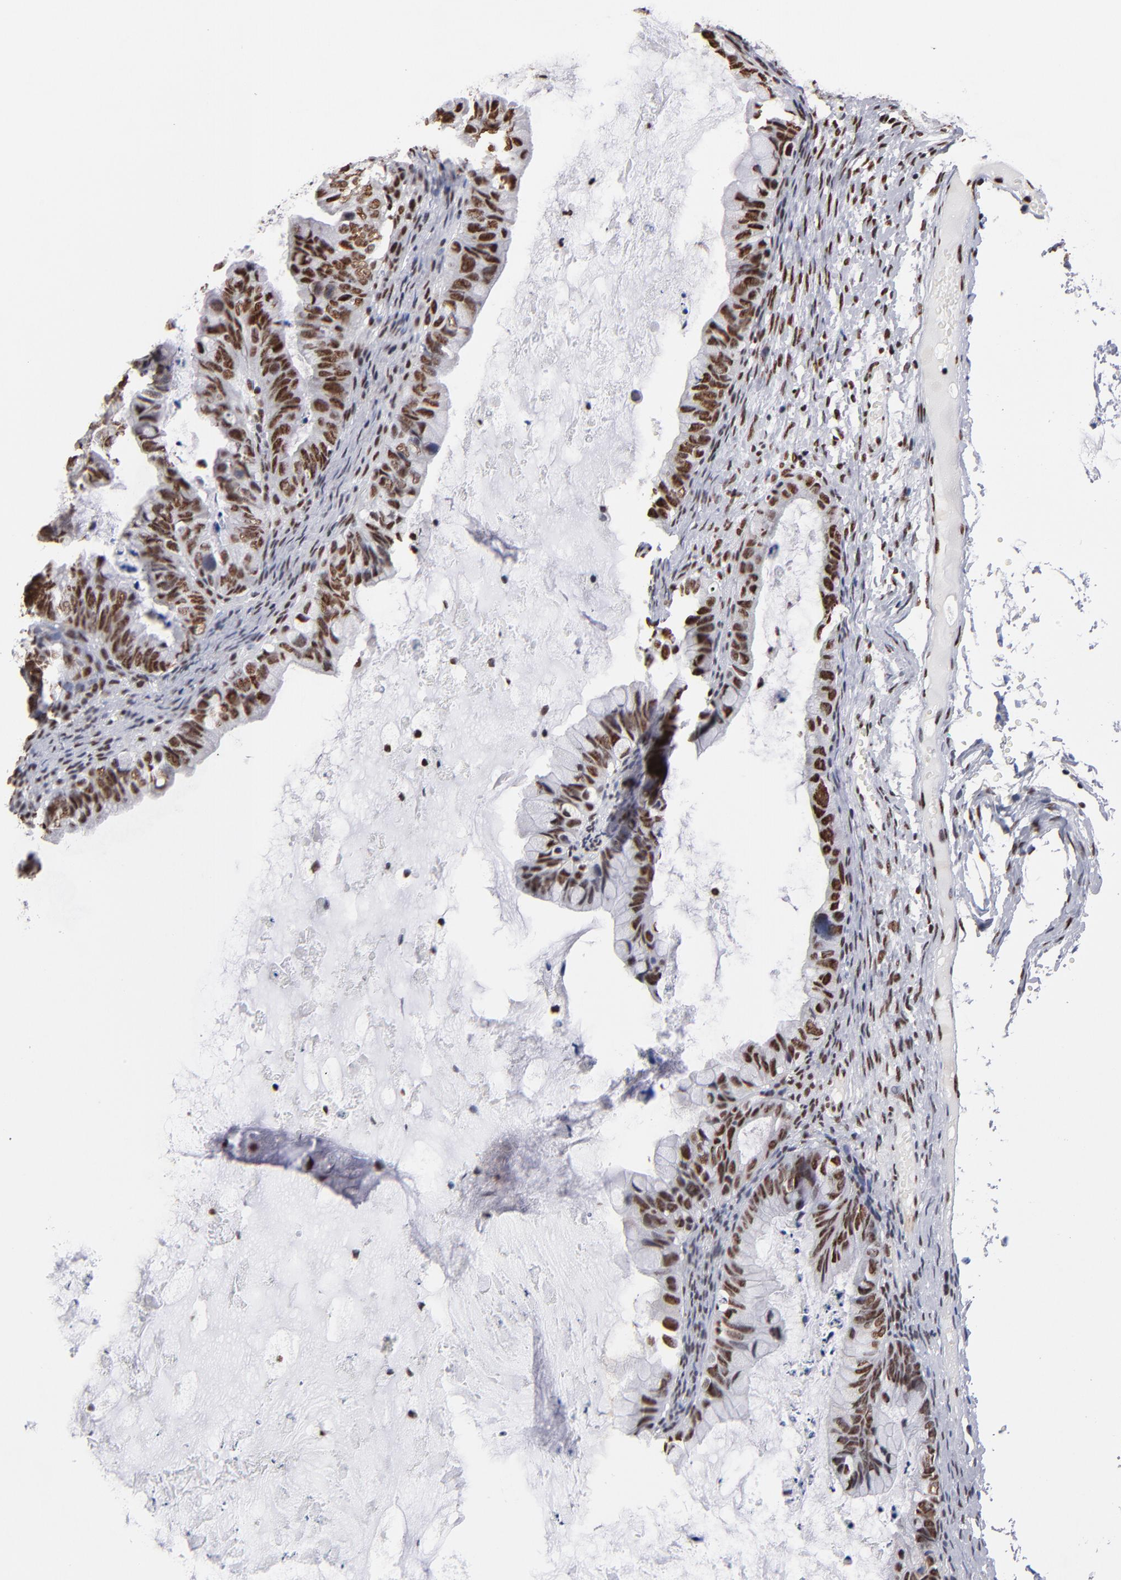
{"staining": {"intensity": "strong", "quantity": ">75%", "location": "cytoplasmic/membranous,nuclear"}, "tissue": "ovarian cancer", "cell_type": "Tumor cells", "image_type": "cancer", "snomed": [{"axis": "morphology", "description": "Cystadenocarcinoma, mucinous, NOS"}, {"axis": "topography", "description": "Ovary"}], "caption": "The micrograph displays a brown stain indicating the presence of a protein in the cytoplasmic/membranous and nuclear of tumor cells in ovarian cancer (mucinous cystadenocarcinoma).", "gene": "MN1", "patient": {"sex": "female", "age": 36}}